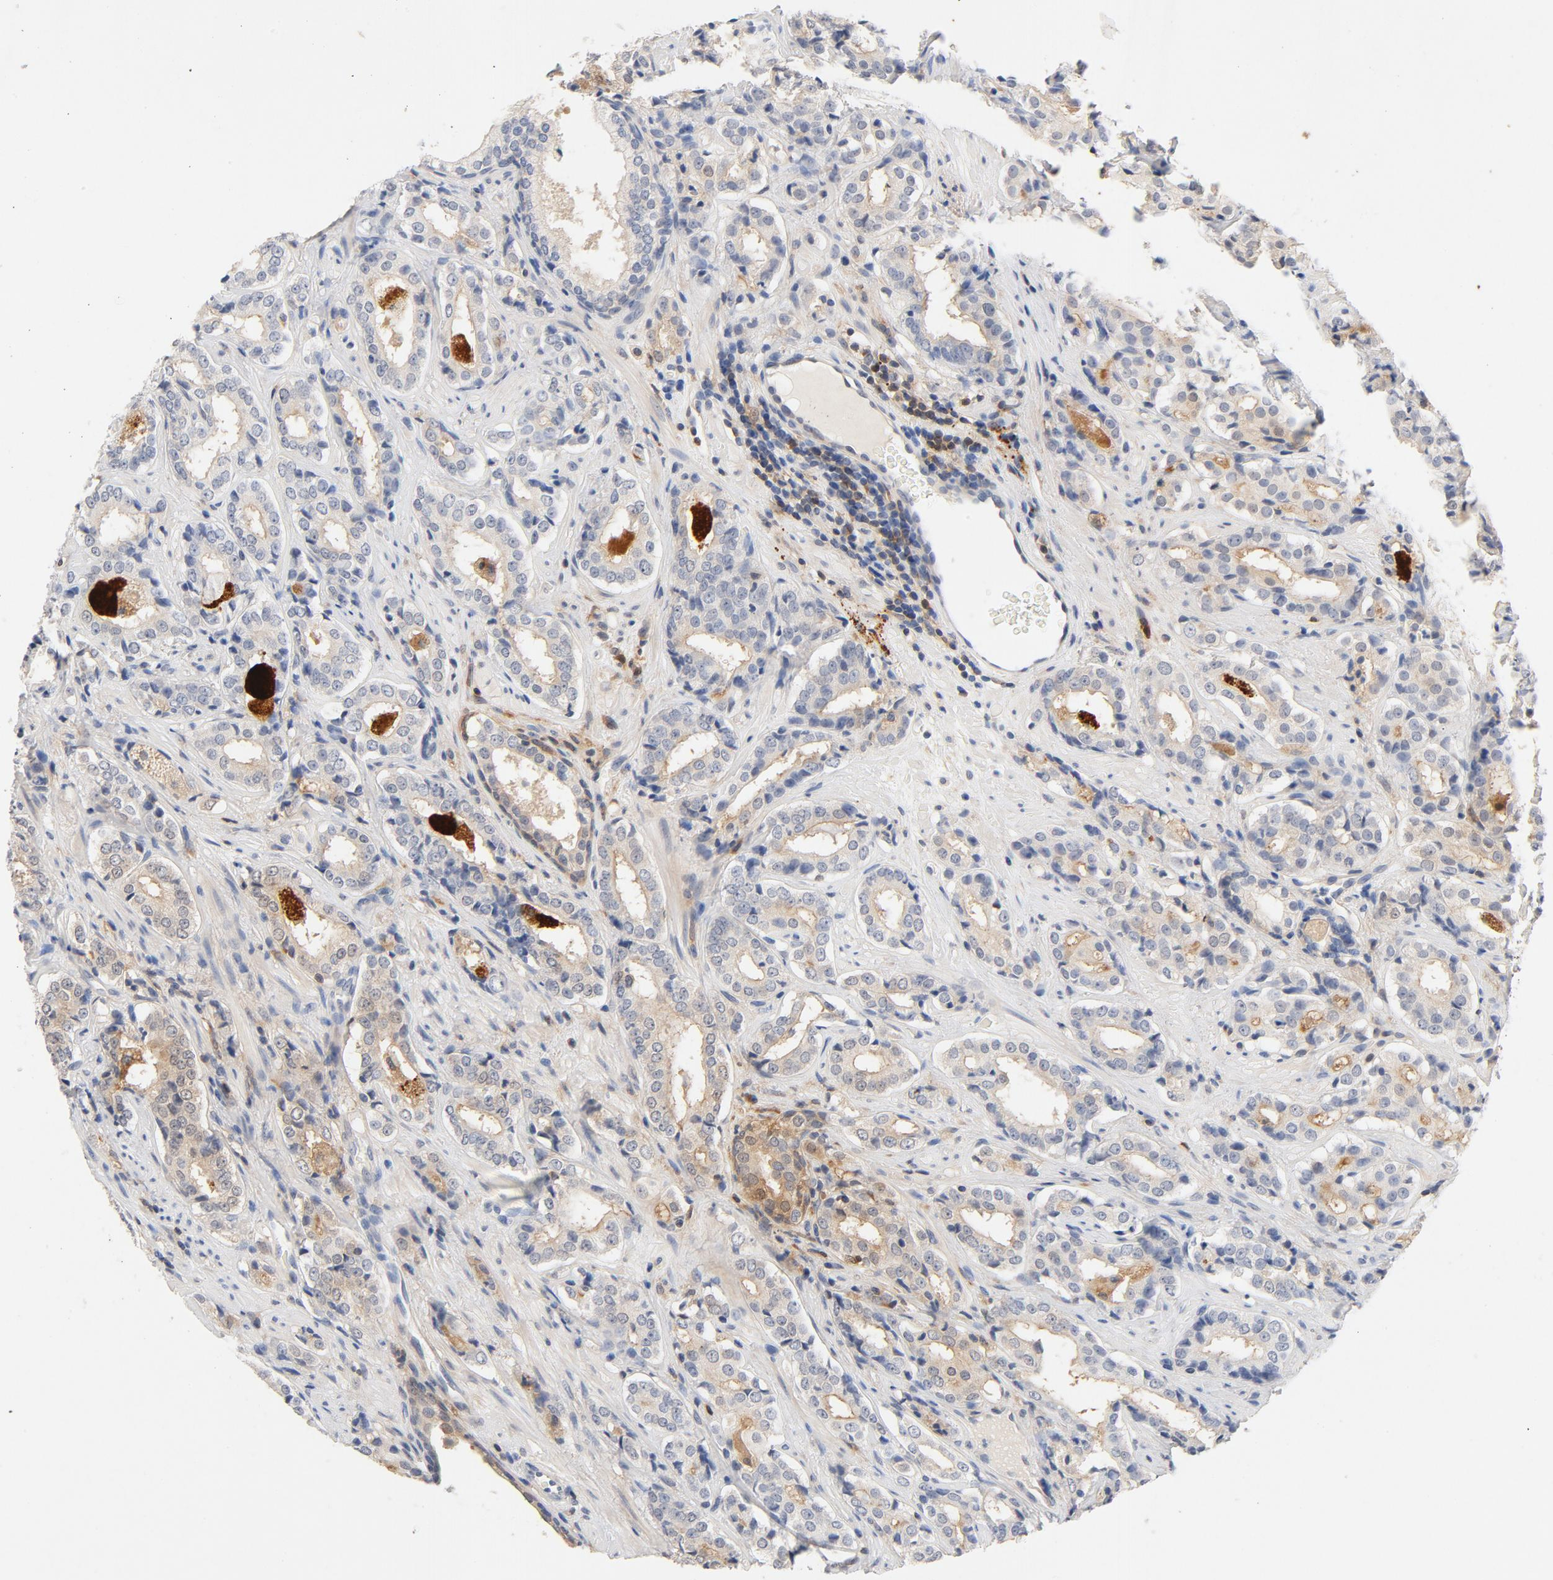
{"staining": {"intensity": "weak", "quantity": "25%-75%", "location": "cytoplasmic/membranous"}, "tissue": "prostate cancer", "cell_type": "Tumor cells", "image_type": "cancer", "snomed": [{"axis": "morphology", "description": "Adenocarcinoma, Medium grade"}, {"axis": "topography", "description": "Prostate"}], "caption": "Protein analysis of prostate cancer tissue displays weak cytoplasmic/membranous staining in approximately 25%-75% of tumor cells. Nuclei are stained in blue.", "gene": "STAT1", "patient": {"sex": "male", "age": 60}}